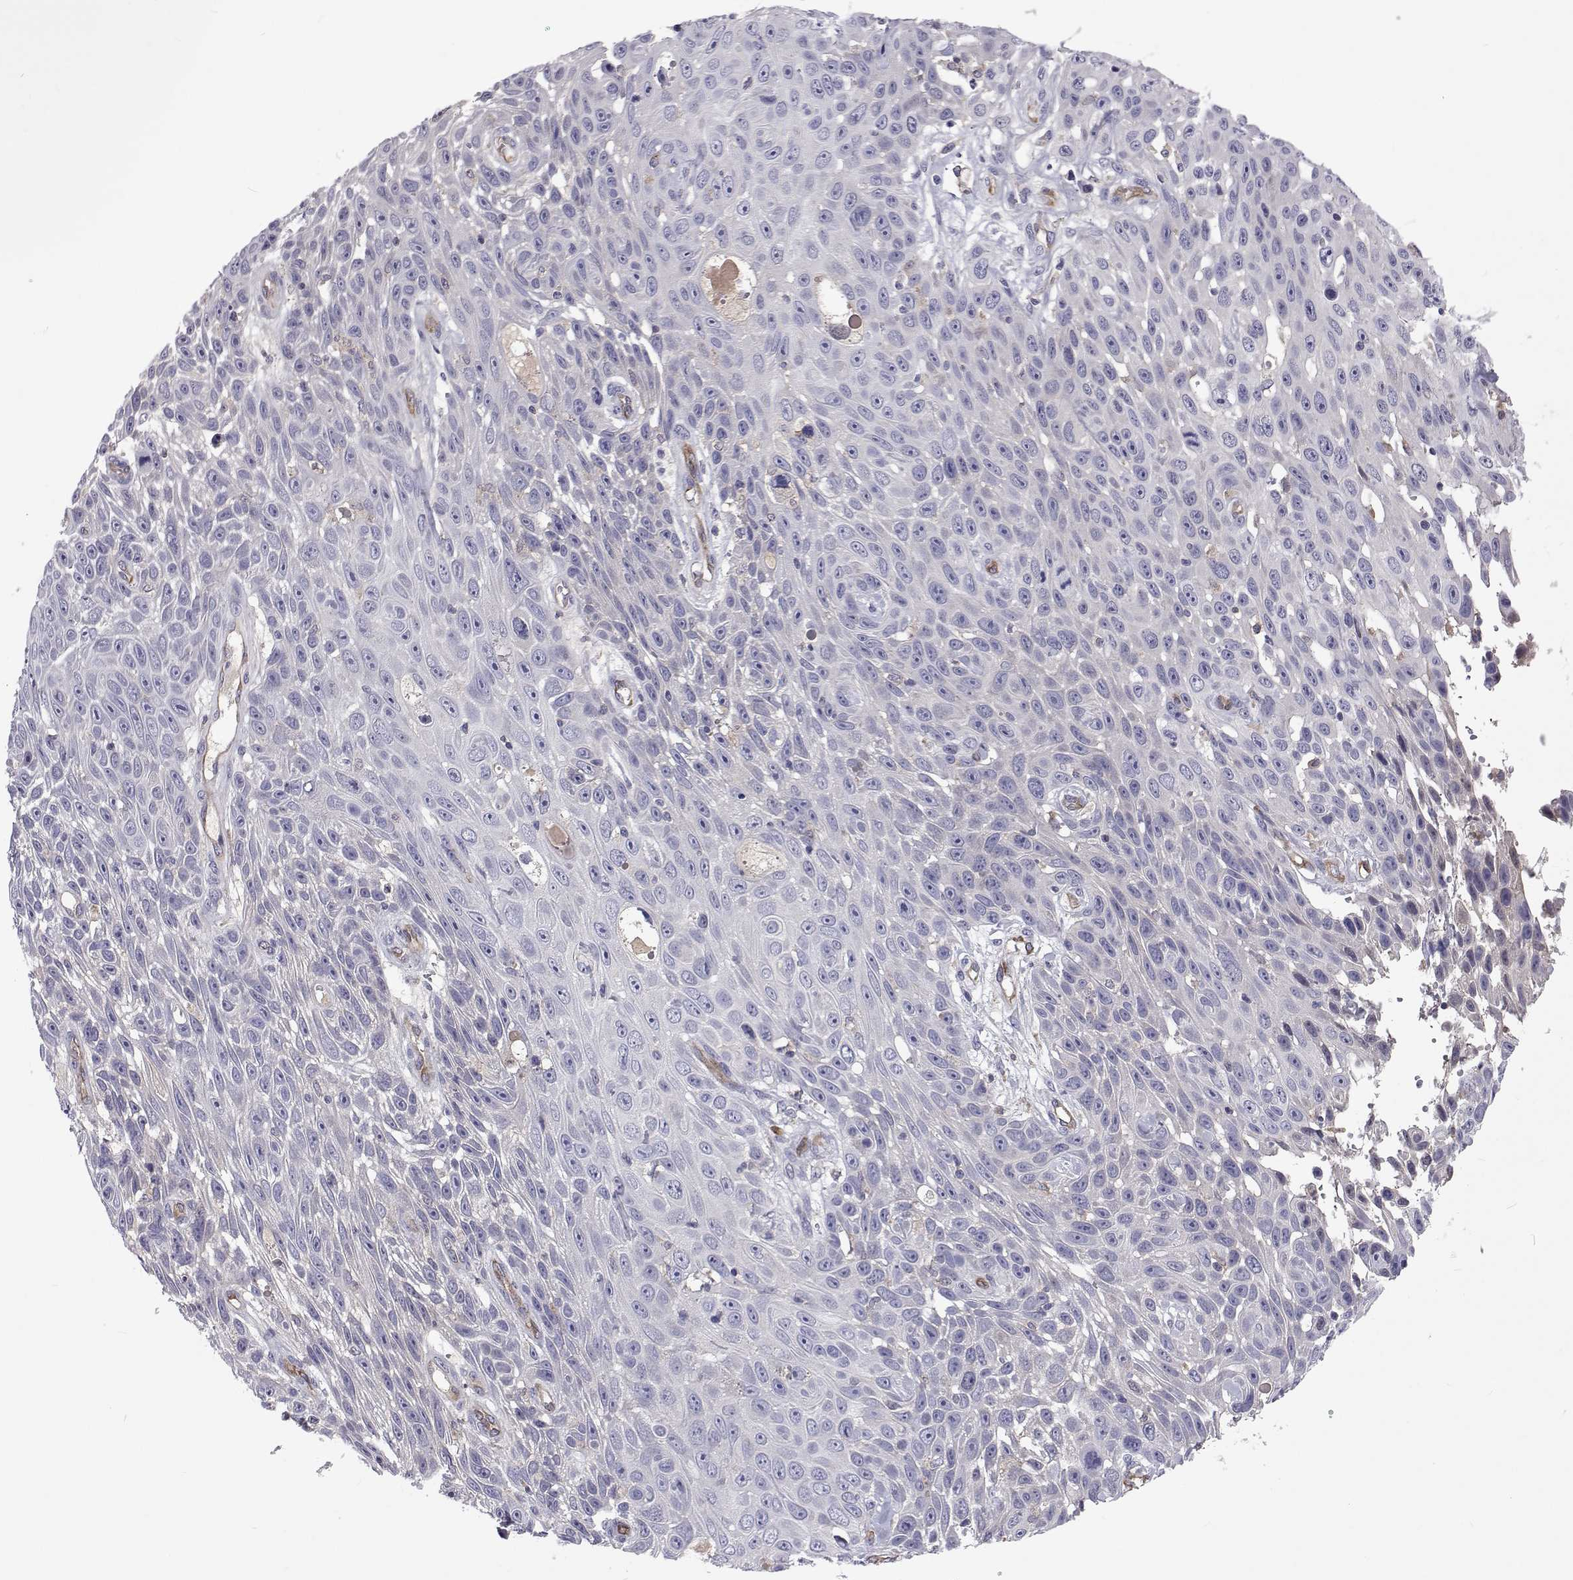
{"staining": {"intensity": "negative", "quantity": "none", "location": "none"}, "tissue": "skin cancer", "cell_type": "Tumor cells", "image_type": "cancer", "snomed": [{"axis": "morphology", "description": "Squamous cell carcinoma, NOS"}, {"axis": "topography", "description": "Skin"}], "caption": "Skin cancer (squamous cell carcinoma) was stained to show a protein in brown. There is no significant positivity in tumor cells. (DAB IHC with hematoxylin counter stain).", "gene": "TCF15", "patient": {"sex": "male", "age": 82}}